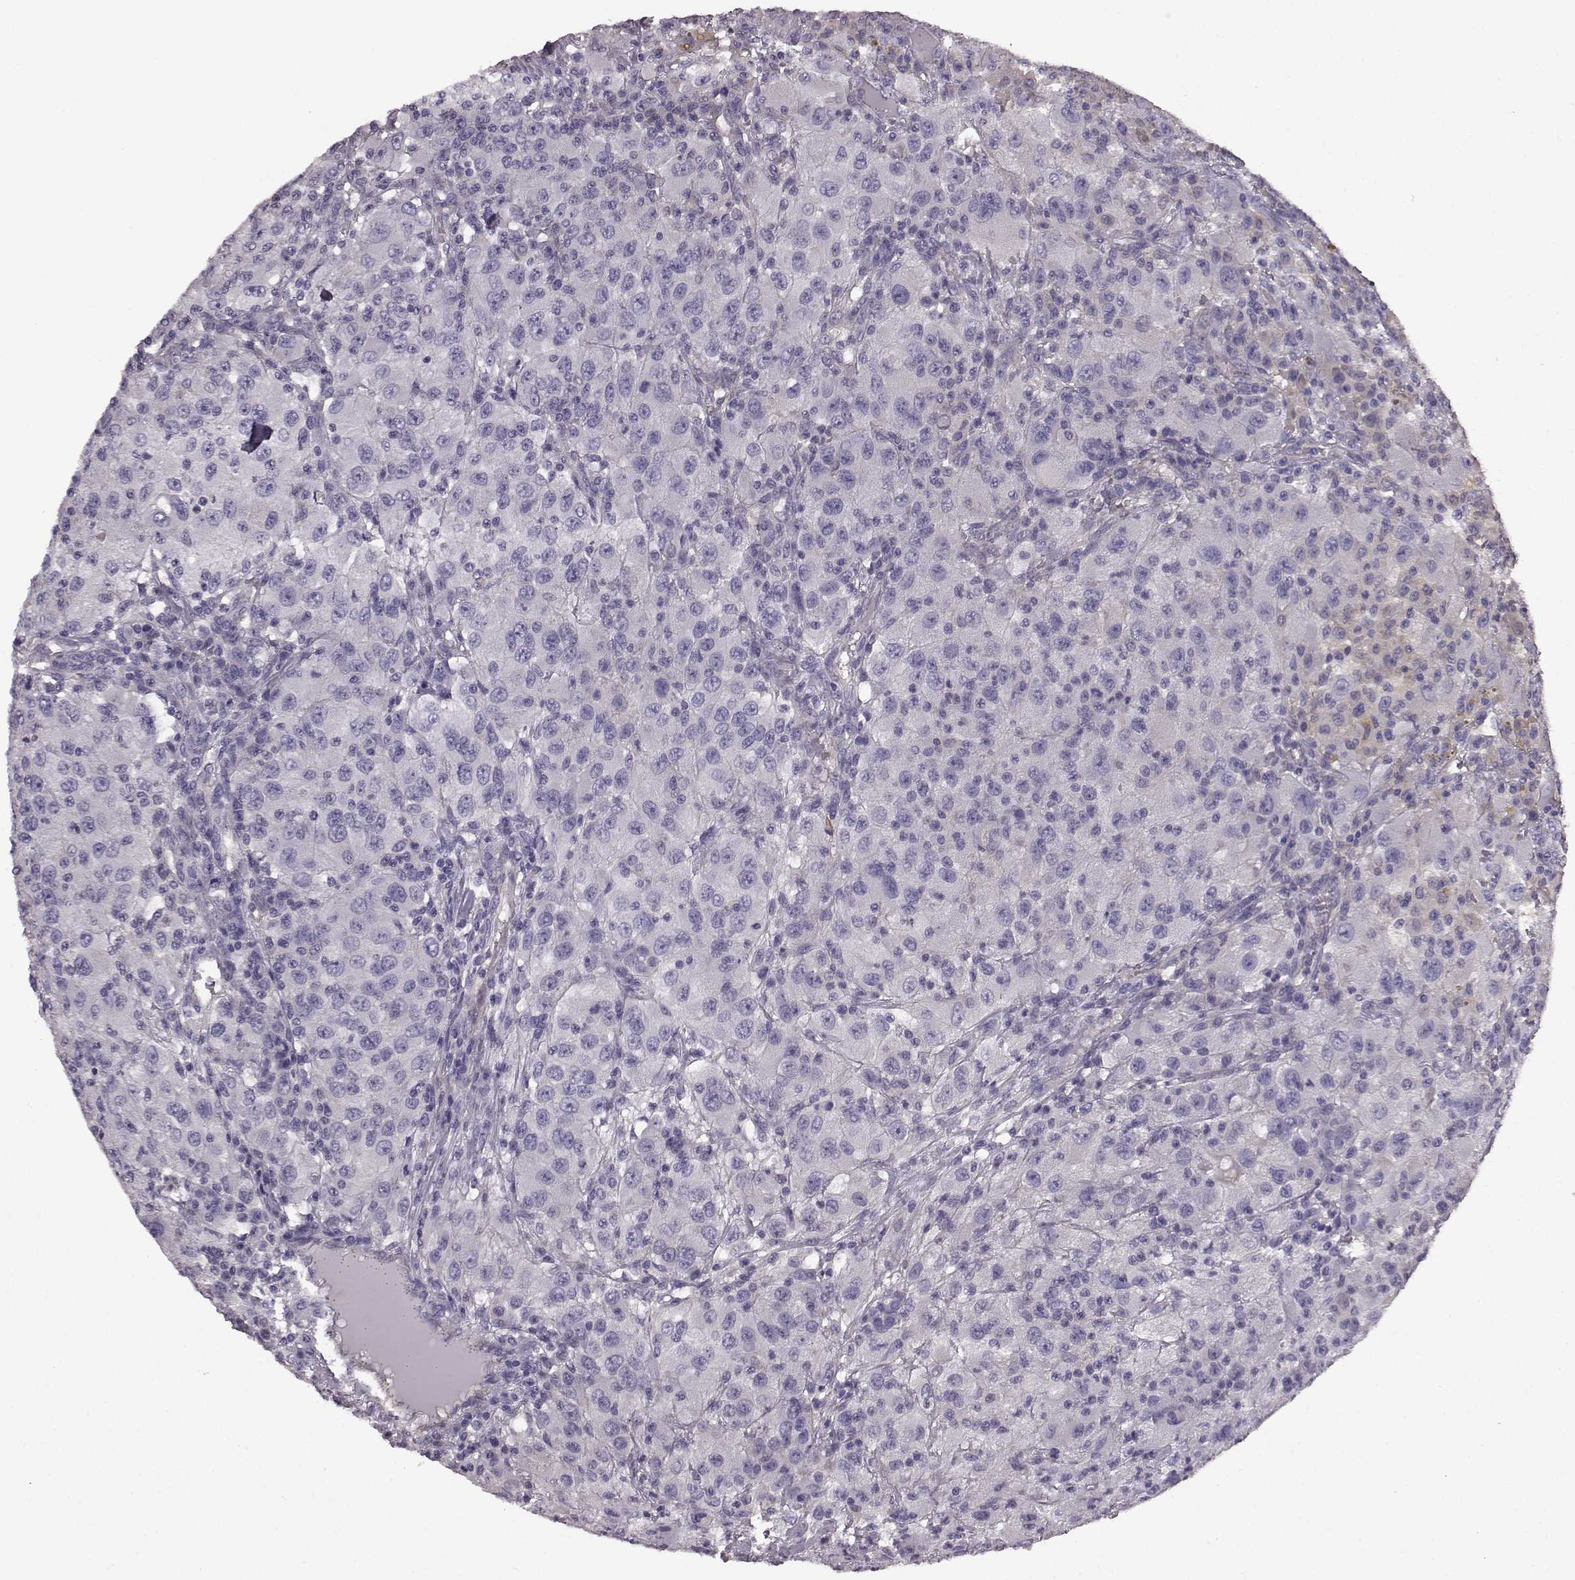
{"staining": {"intensity": "negative", "quantity": "none", "location": "none"}, "tissue": "renal cancer", "cell_type": "Tumor cells", "image_type": "cancer", "snomed": [{"axis": "morphology", "description": "Adenocarcinoma, NOS"}, {"axis": "topography", "description": "Kidney"}], "caption": "A photomicrograph of renal cancer stained for a protein displays no brown staining in tumor cells.", "gene": "KRT85", "patient": {"sex": "female", "age": 67}}